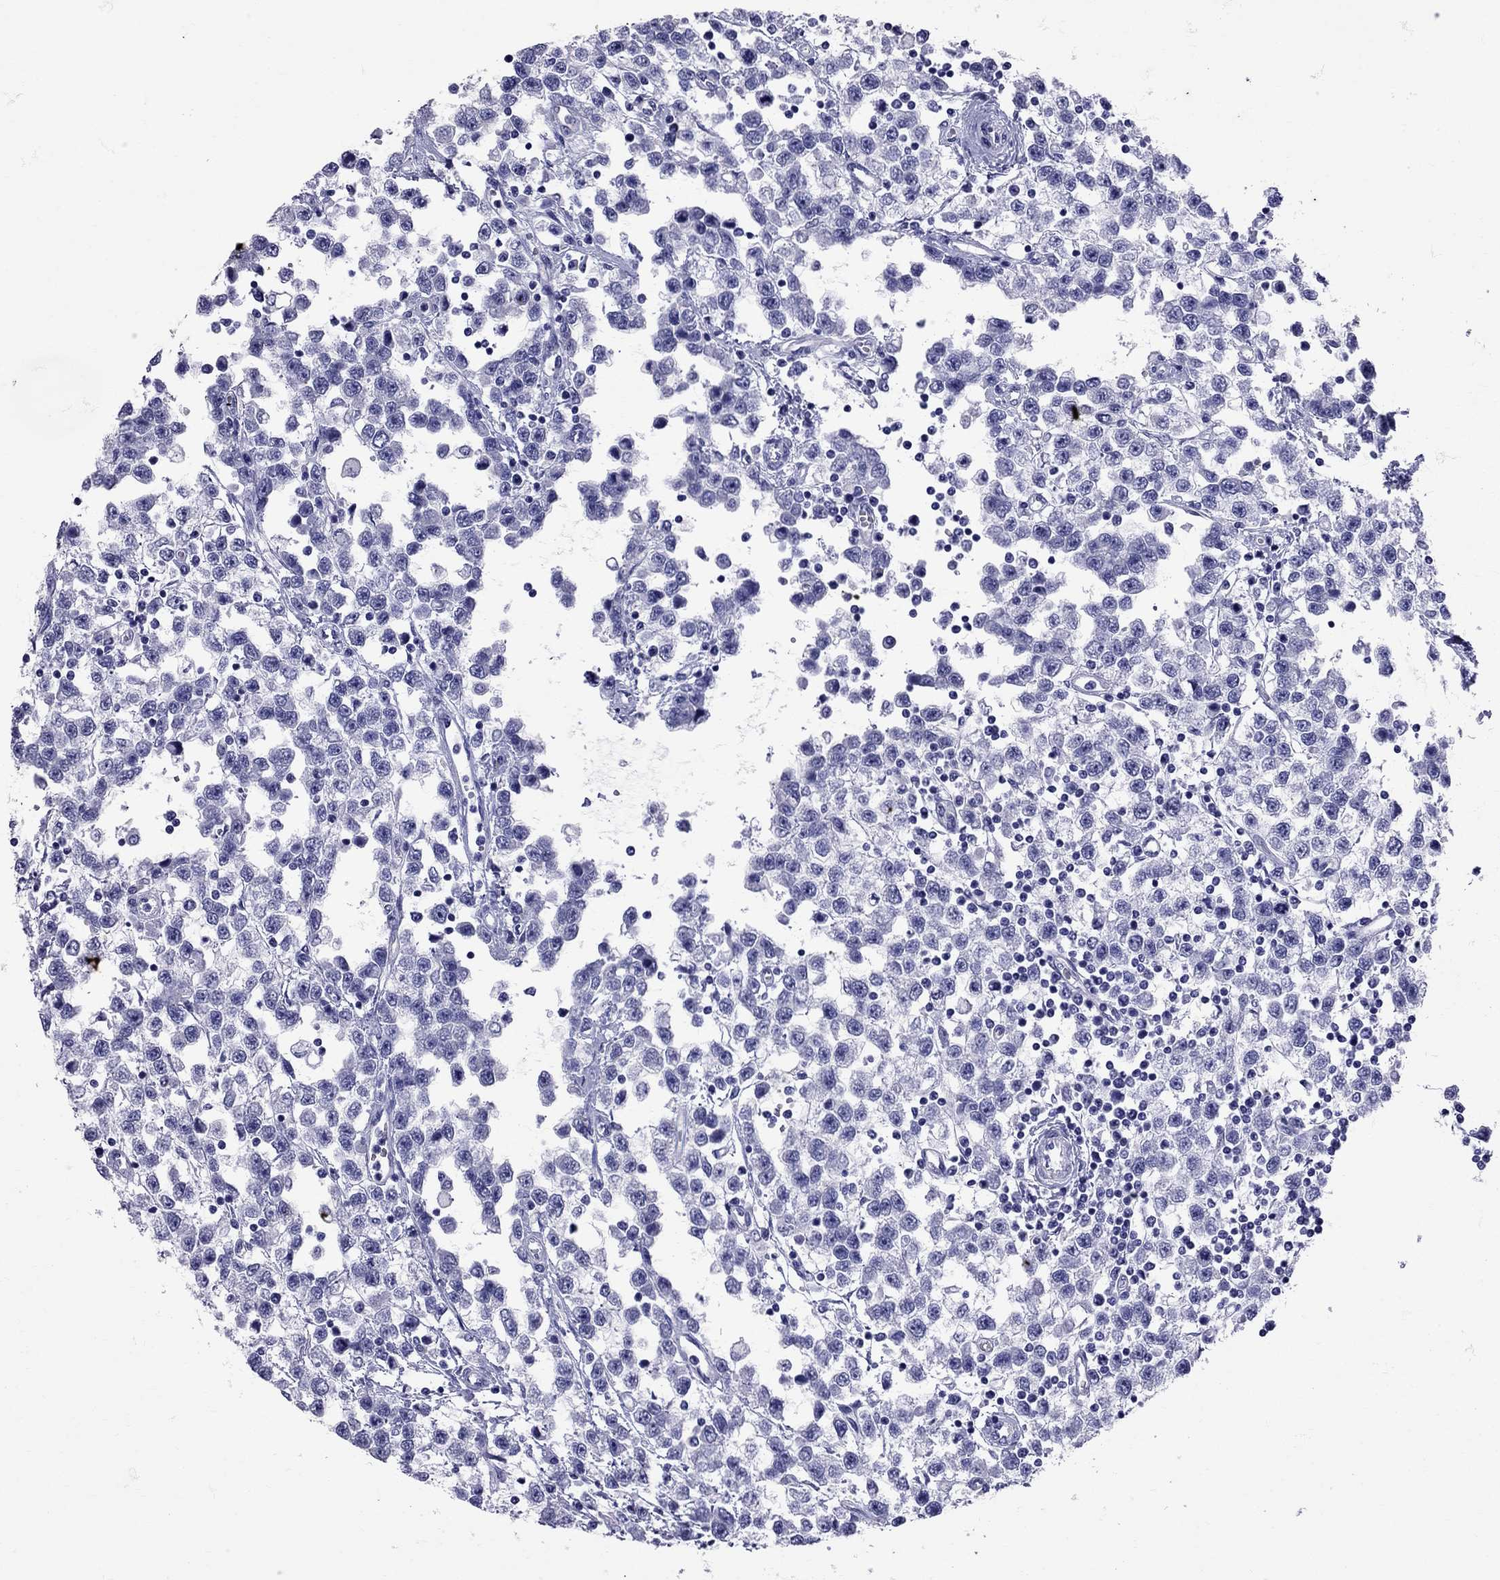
{"staining": {"intensity": "negative", "quantity": "none", "location": "none"}, "tissue": "testis cancer", "cell_type": "Tumor cells", "image_type": "cancer", "snomed": [{"axis": "morphology", "description": "Seminoma, NOS"}, {"axis": "topography", "description": "Testis"}], "caption": "This is an immunohistochemistry (IHC) micrograph of testis cancer. There is no staining in tumor cells.", "gene": "AVP", "patient": {"sex": "male", "age": 34}}